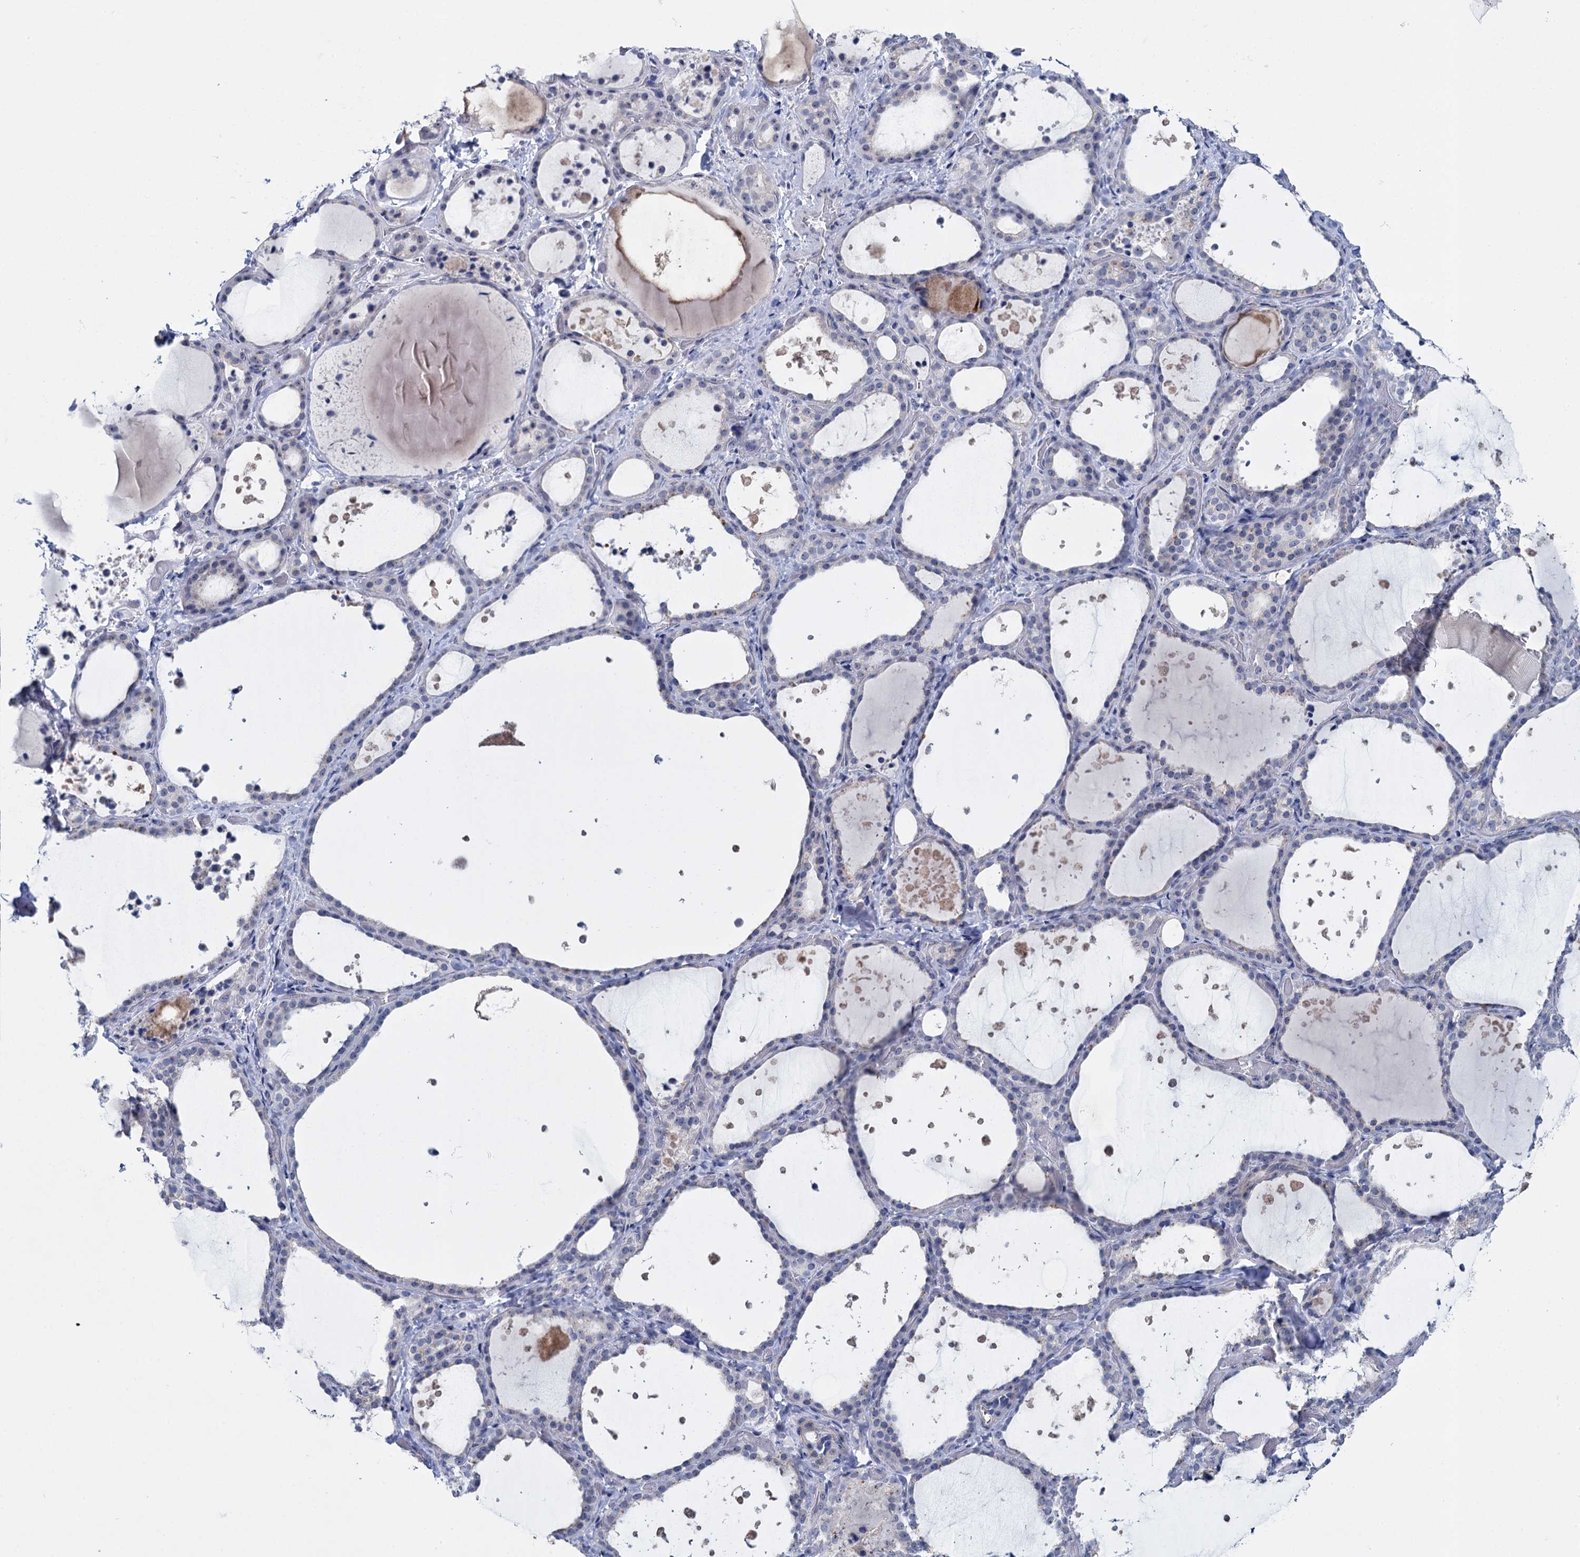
{"staining": {"intensity": "negative", "quantity": "none", "location": "none"}, "tissue": "thyroid gland", "cell_type": "Glandular cells", "image_type": "normal", "snomed": [{"axis": "morphology", "description": "Normal tissue, NOS"}, {"axis": "topography", "description": "Thyroid gland"}], "caption": "Image shows no significant protein staining in glandular cells of normal thyroid gland.", "gene": "SFN", "patient": {"sex": "female", "age": 44}}